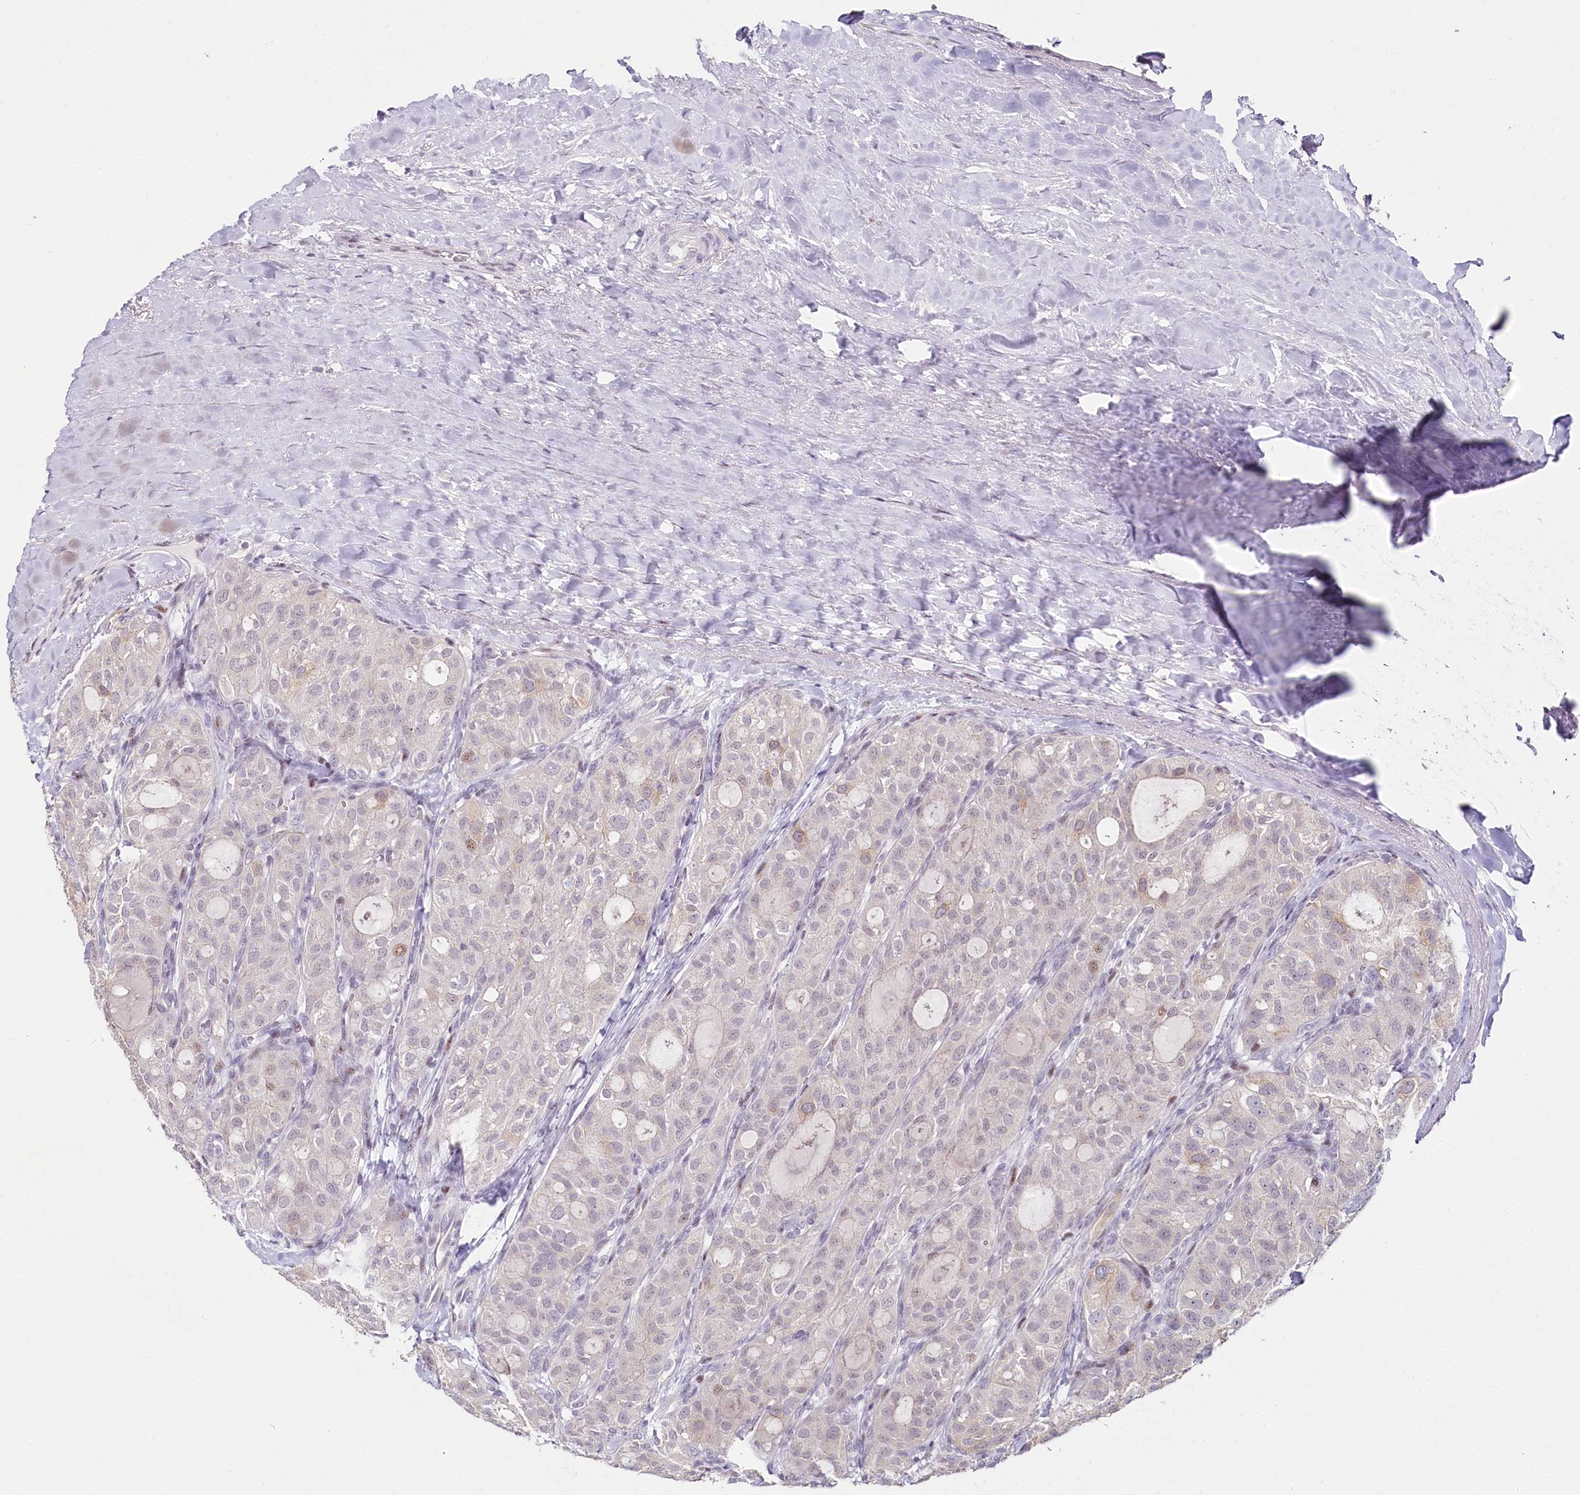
{"staining": {"intensity": "weak", "quantity": "<25%", "location": "cytoplasmic/membranous,nuclear"}, "tissue": "thyroid cancer", "cell_type": "Tumor cells", "image_type": "cancer", "snomed": [{"axis": "morphology", "description": "Follicular adenoma carcinoma, NOS"}, {"axis": "topography", "description": "Thyroid gland"}], "caption": "The histopathology image exhibits no staining of tumor cells in follicular adenoma carcinoma (thyroid).", "gene": "HPD", "patient": {"sex": "male", "age": 75}}